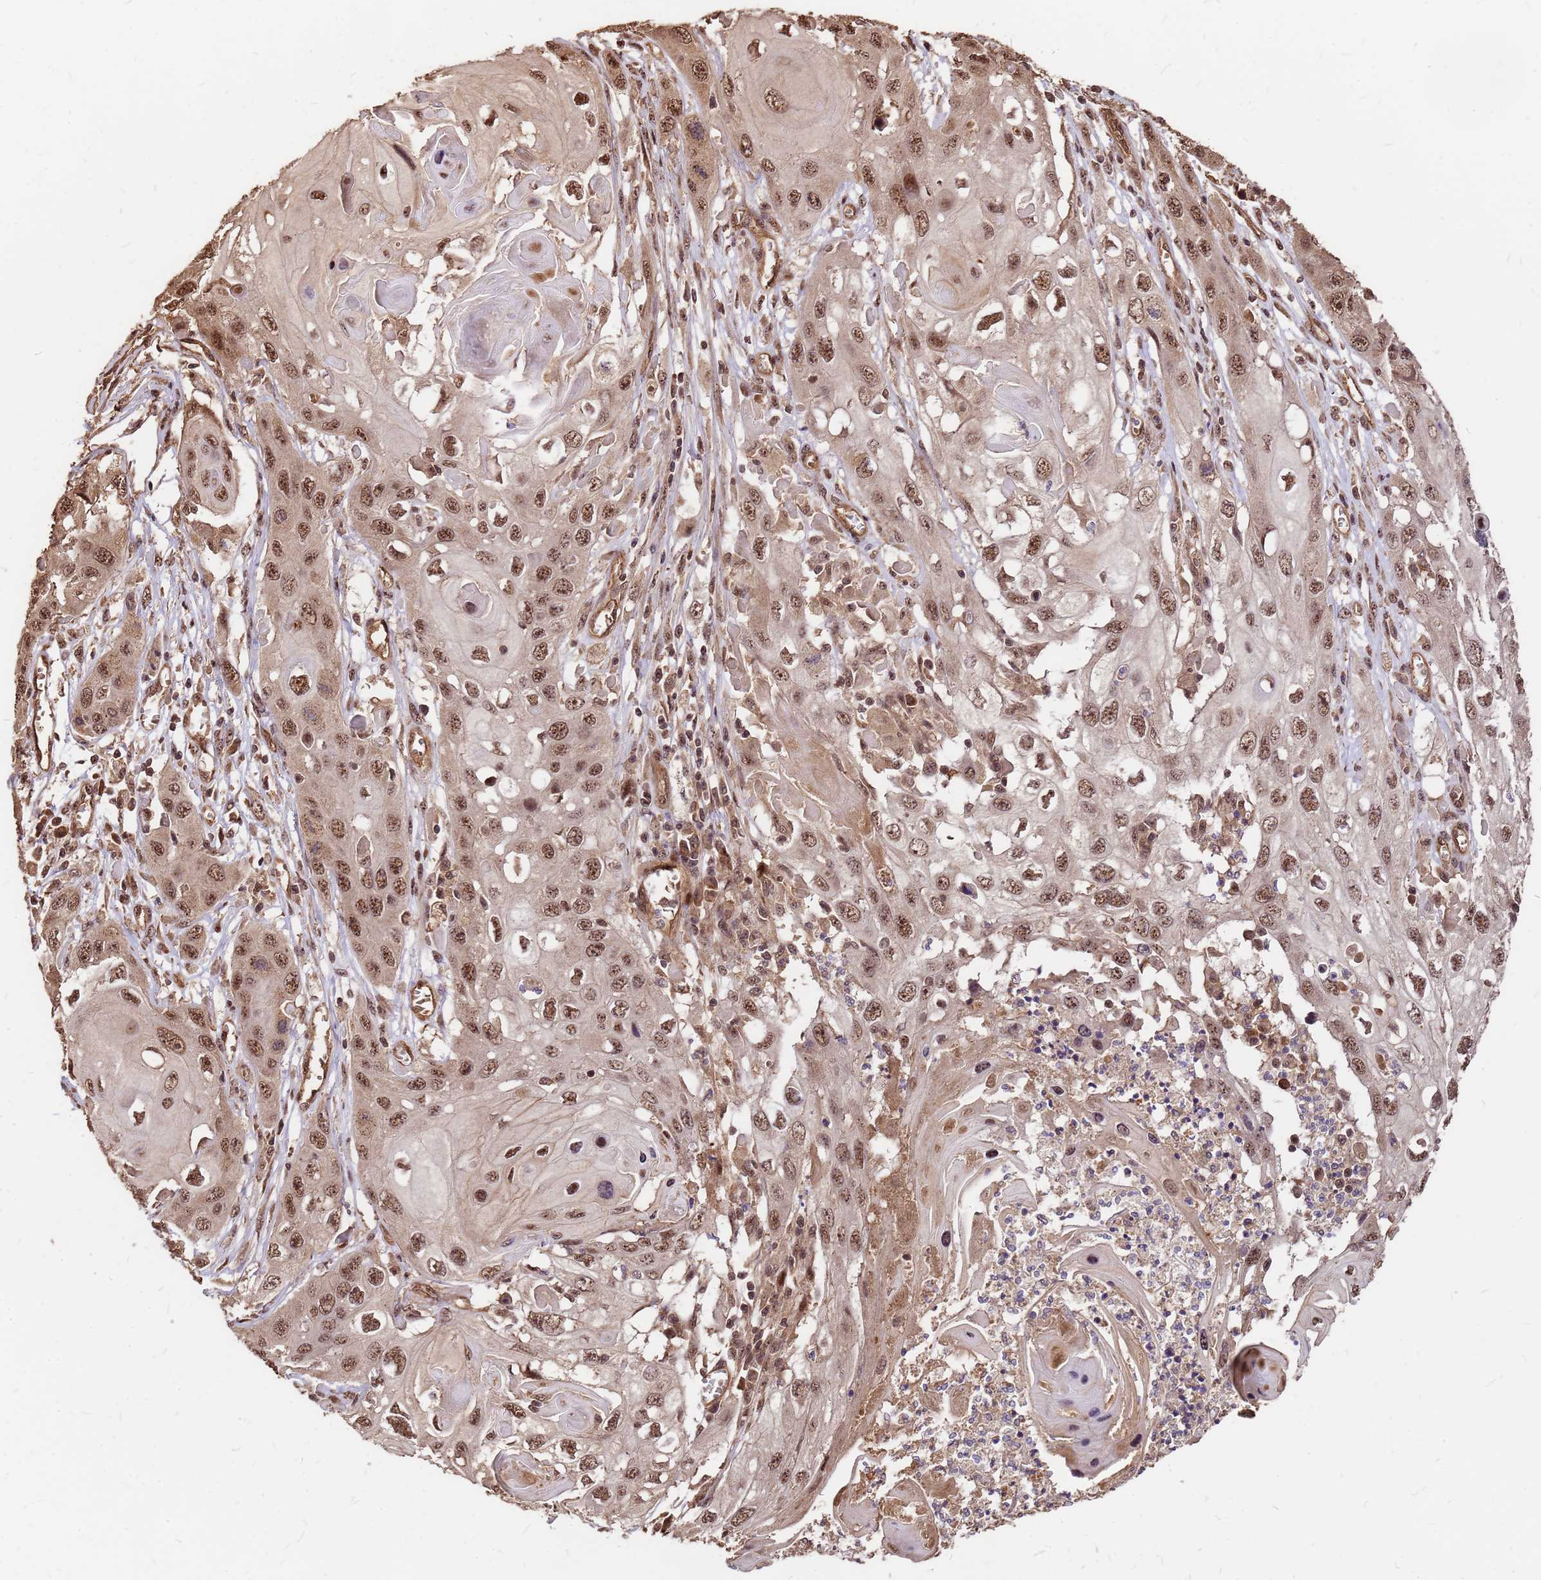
{"staining": {"intensity": "moderate", "quantity": ">75%", "location": "nuclear"}, "tissue": "skin cancer", "cell_type": "Tumor cells", "image_type": "cancer", "snomed": [{"axis": "morphology", "description": "Squamous cell carcinoma, NOS"}, {"axis": "topography", "description": "Skin"}], "caption": "Protein staining demonstrates moderate nuclear expression in approximately >75% of tumor cells in skin cancer (squamous cell carcinoma). (Stains: DAB in brown, nuclei in blue, Microscopy: brightfield microscopy at high magnification).", "gene": "GPATCH8", "patient": {"sex": "male", "age": 55}}